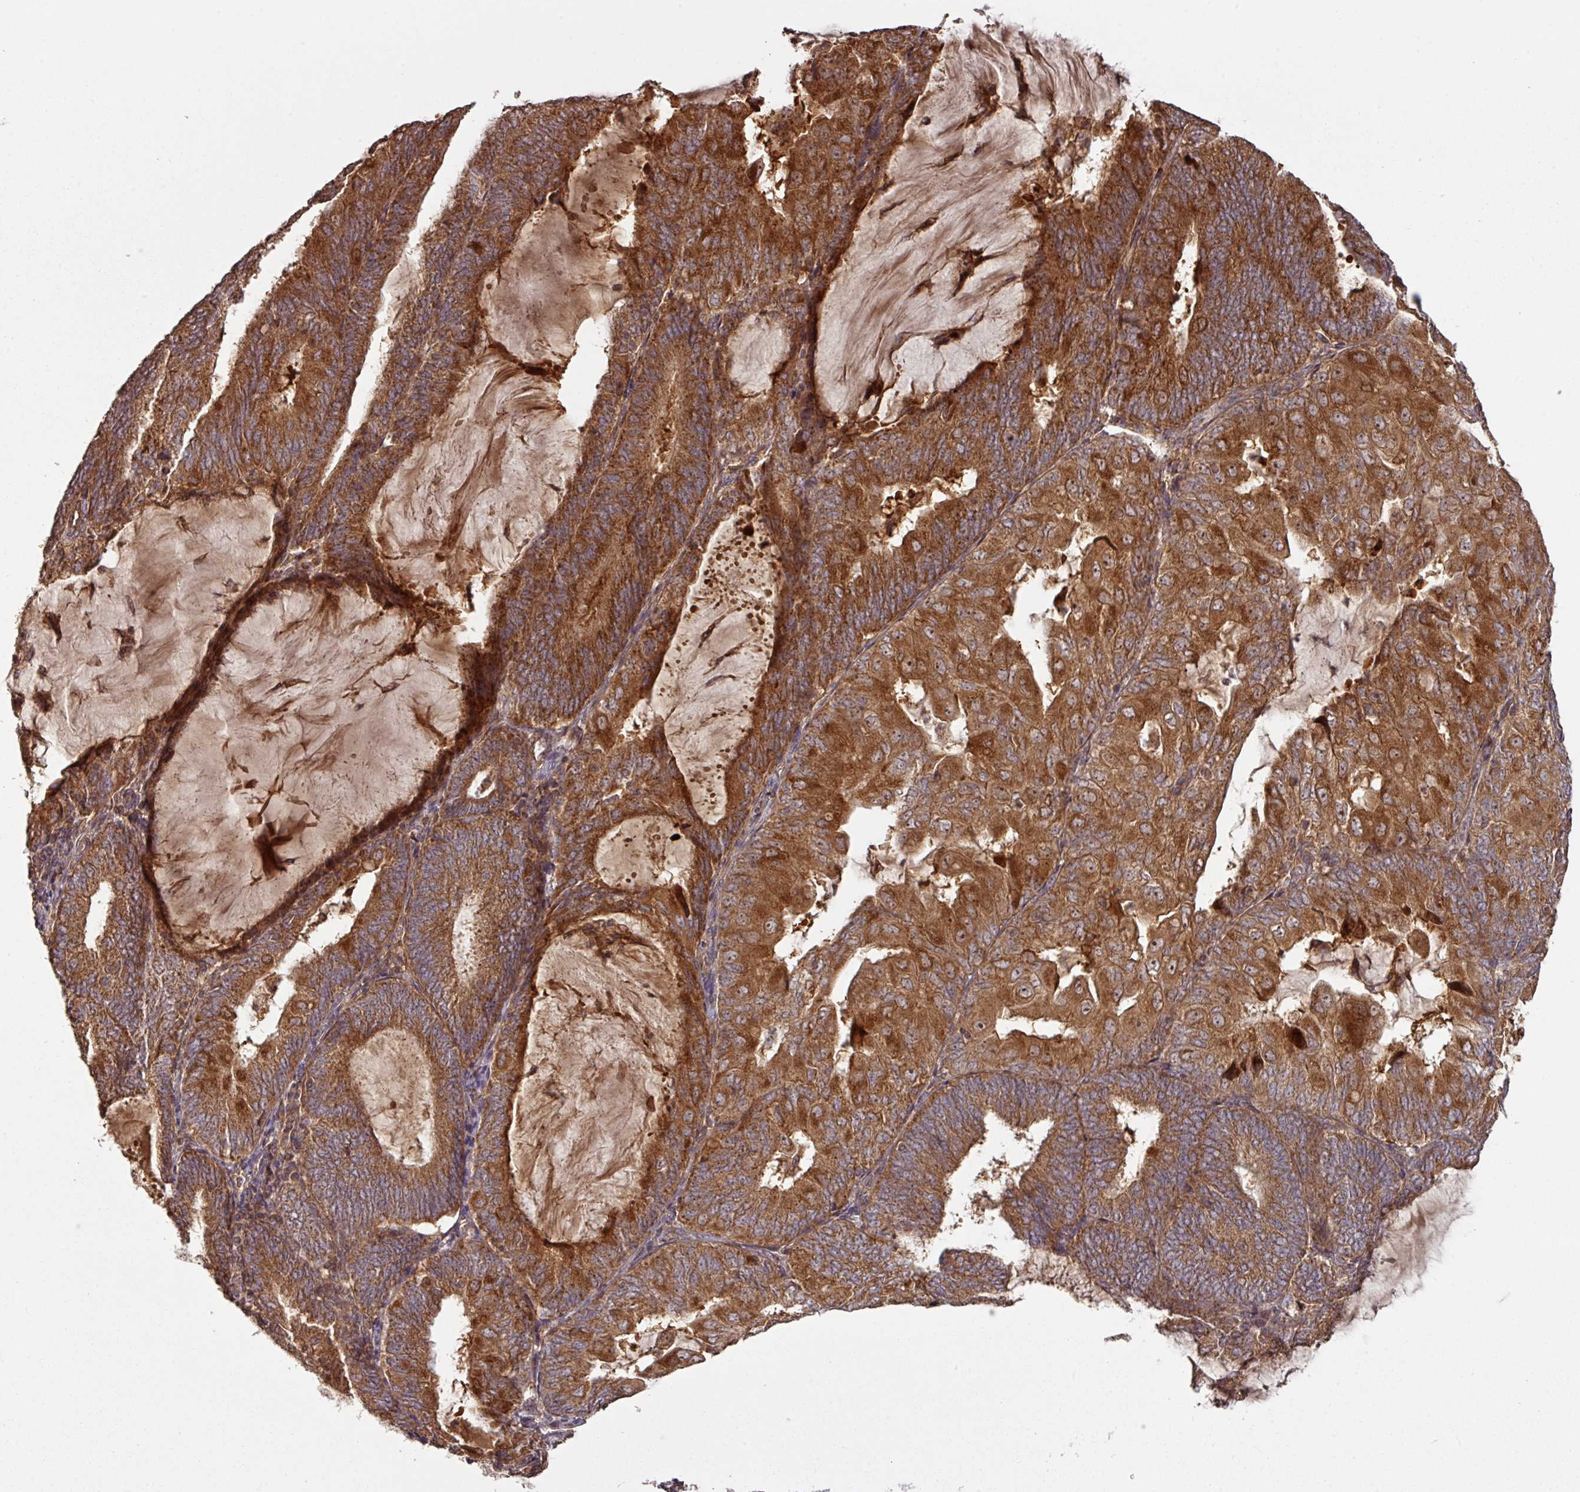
{"staining": {"intensity": "strong", "quantity": ">75%", "location": "cytoplasmic/membranous,nuclear"}, "tissue": "endometrial cancer", "cell_type": "Tumor cells", "image_type": "cancer", "snomed": [{"axis": "morphology", "description": "Adenocarcinoma, NOS"}, {"axis": "topography", "description": "Endometrium"}], "caption": "Human endometrial cancer (adenocarcinoma) stained with a brown dye demonstrates strong cytoplasmic/membranous and nuclear positive staining in approximately >75% of tumor cells.", "gene": "MRRF", "patient": {"sex": "female", "age": 81}}